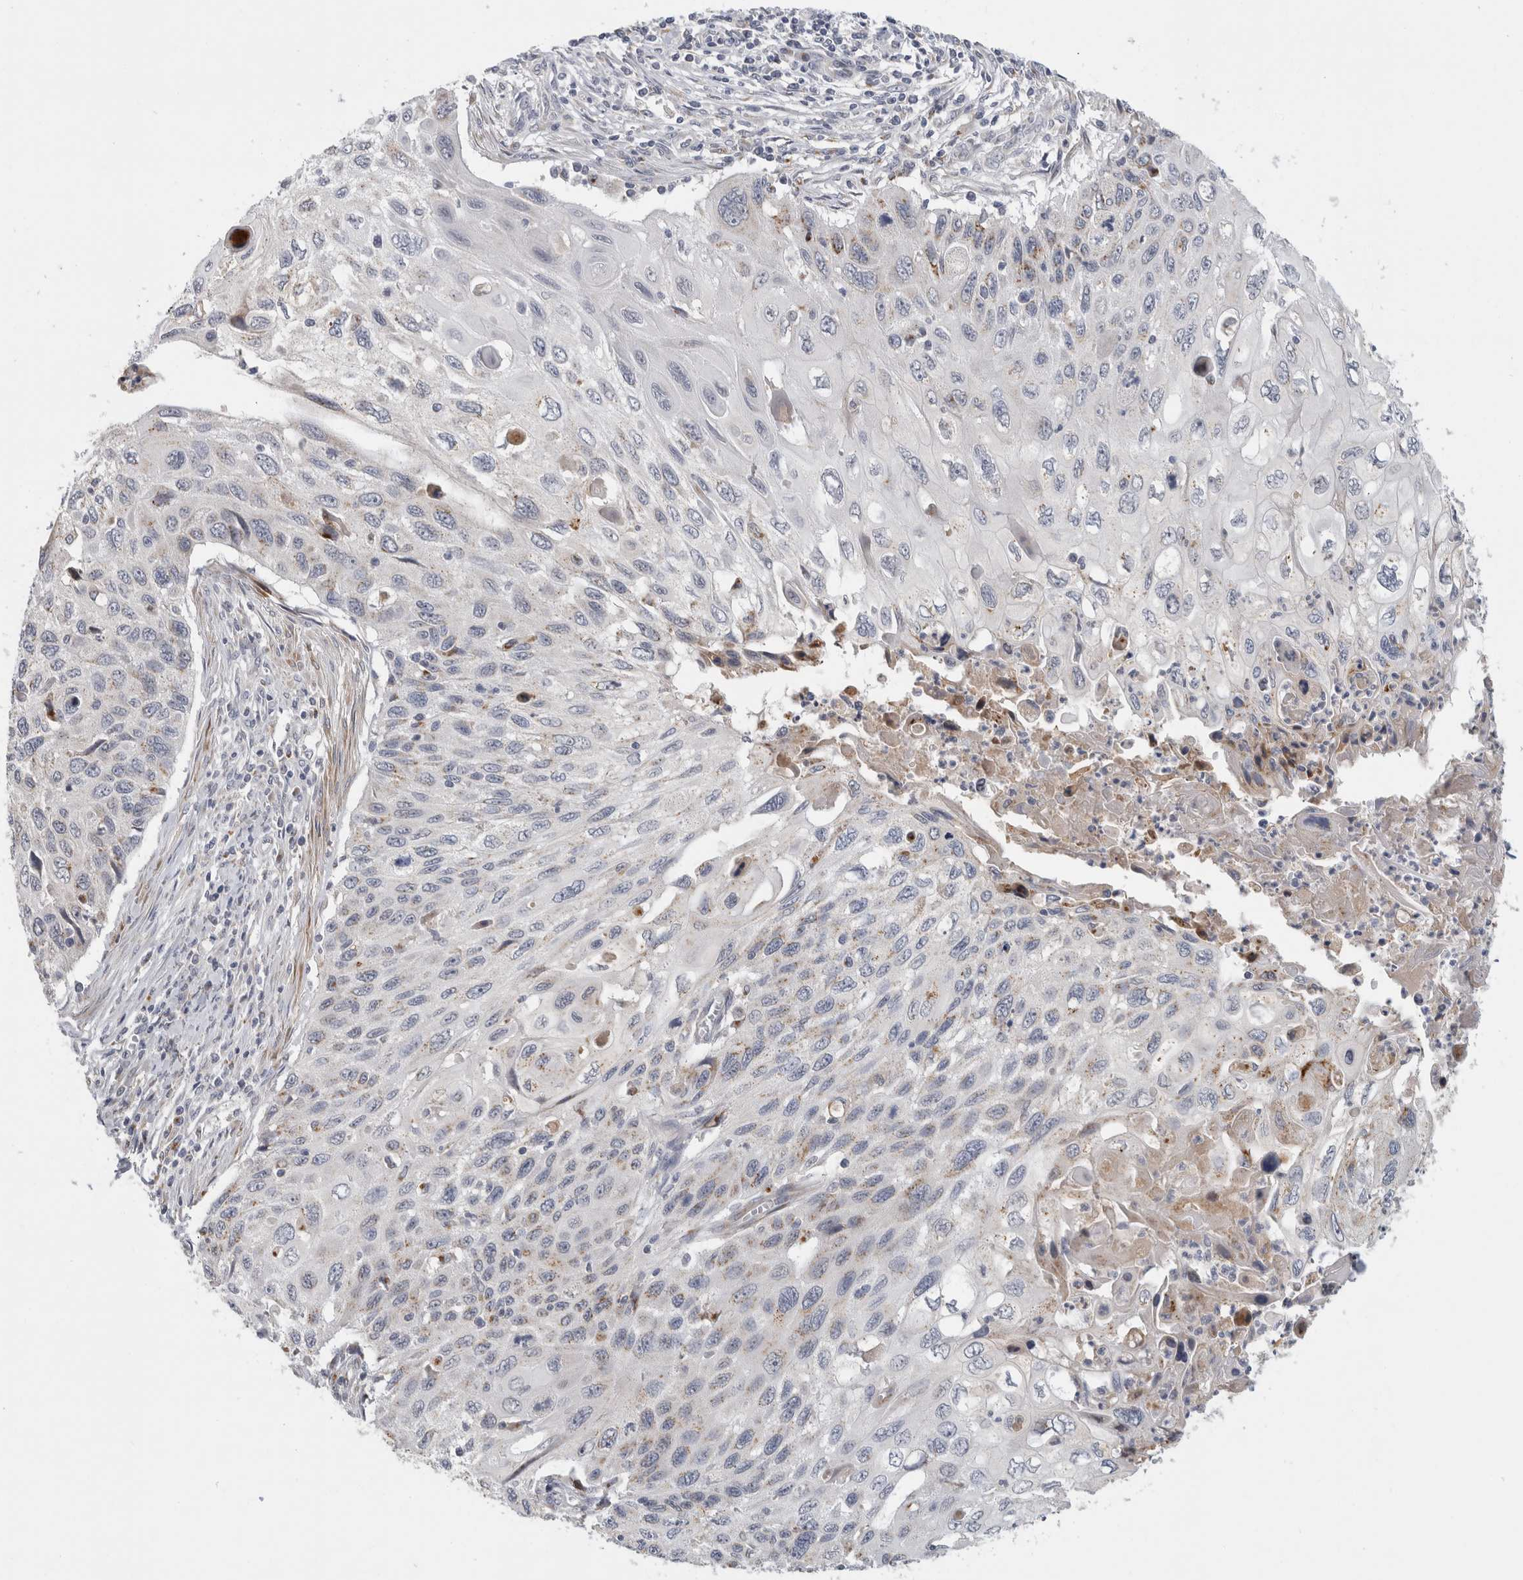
{"staining": {"intensity": "moderate", "quantity": "<25%", "location": "cytoplasmic/membranous"}, "tissue": "cervical cancer", "cell_type": "Tumor cells", "image_type": "cancer", "snomed": [{"axis": "morphology", "description": "Squamous cell carcinoma, NOS"}, {"axis": "topography", "description": "Cervix"}], "caption": "Immunohistochemistry (DAB) staining of human squamous cell carcinoma (cervical) displays moderate cytoplasmic/membranous protein expression in approximately <25% of tumor cells. The staining was performed using DAB (3,3'-diaminobenzidine) to visualize the protein expression in brown, while the nuclei were stained in blue with hematoxylin (Magnification: 20x).", "gene": "MGAT1", "patient": {"sex": "female", "age": 70}}